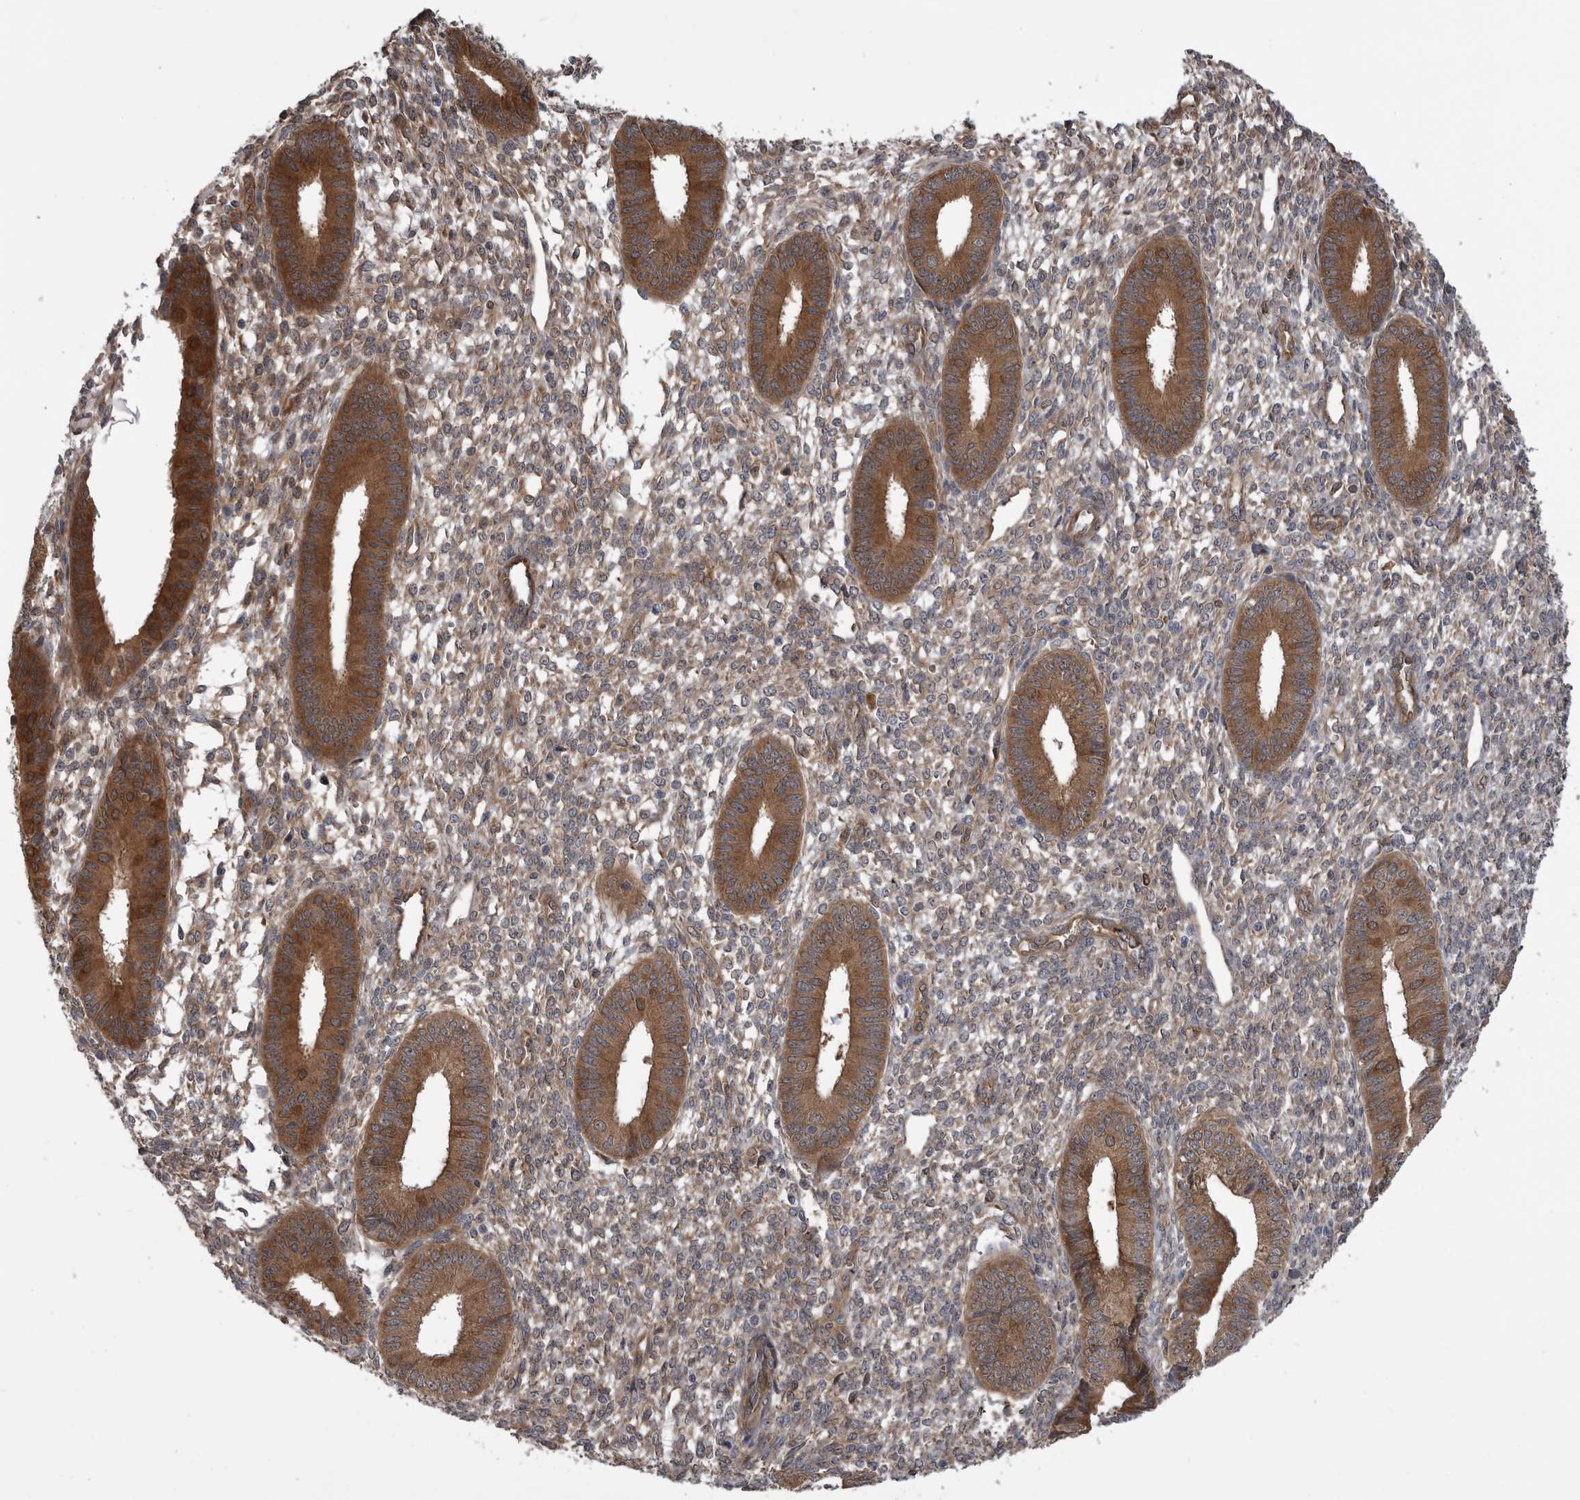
{"staining": {"intensity": "weak", "quantity": "25%-75%", "location": "cytoplasmic/membranous"}, "tissue": "endometrium", "cell_type": "Cells in endometrial stroma", "image_type": "normal", "snomed": [{"axis": "morphology", "description": "Normal tissue, NOS"}, {"axis": "topography", "description": "Endometrium"}], "caption": "Protein analysis of unremarkable endometrium demonstrates weak cytoplasmic/membranous staining in about 25%-75% of cells in endometrial stroma. The staining is performed using DAB (3,3'-diaminobenzidine) brown chromogen to label protein expression. The nuclei are counter-stained blue using hematoxylin.", "gene": "RAB3GAP2", "patient": {"sex": "female", "age": 46}}